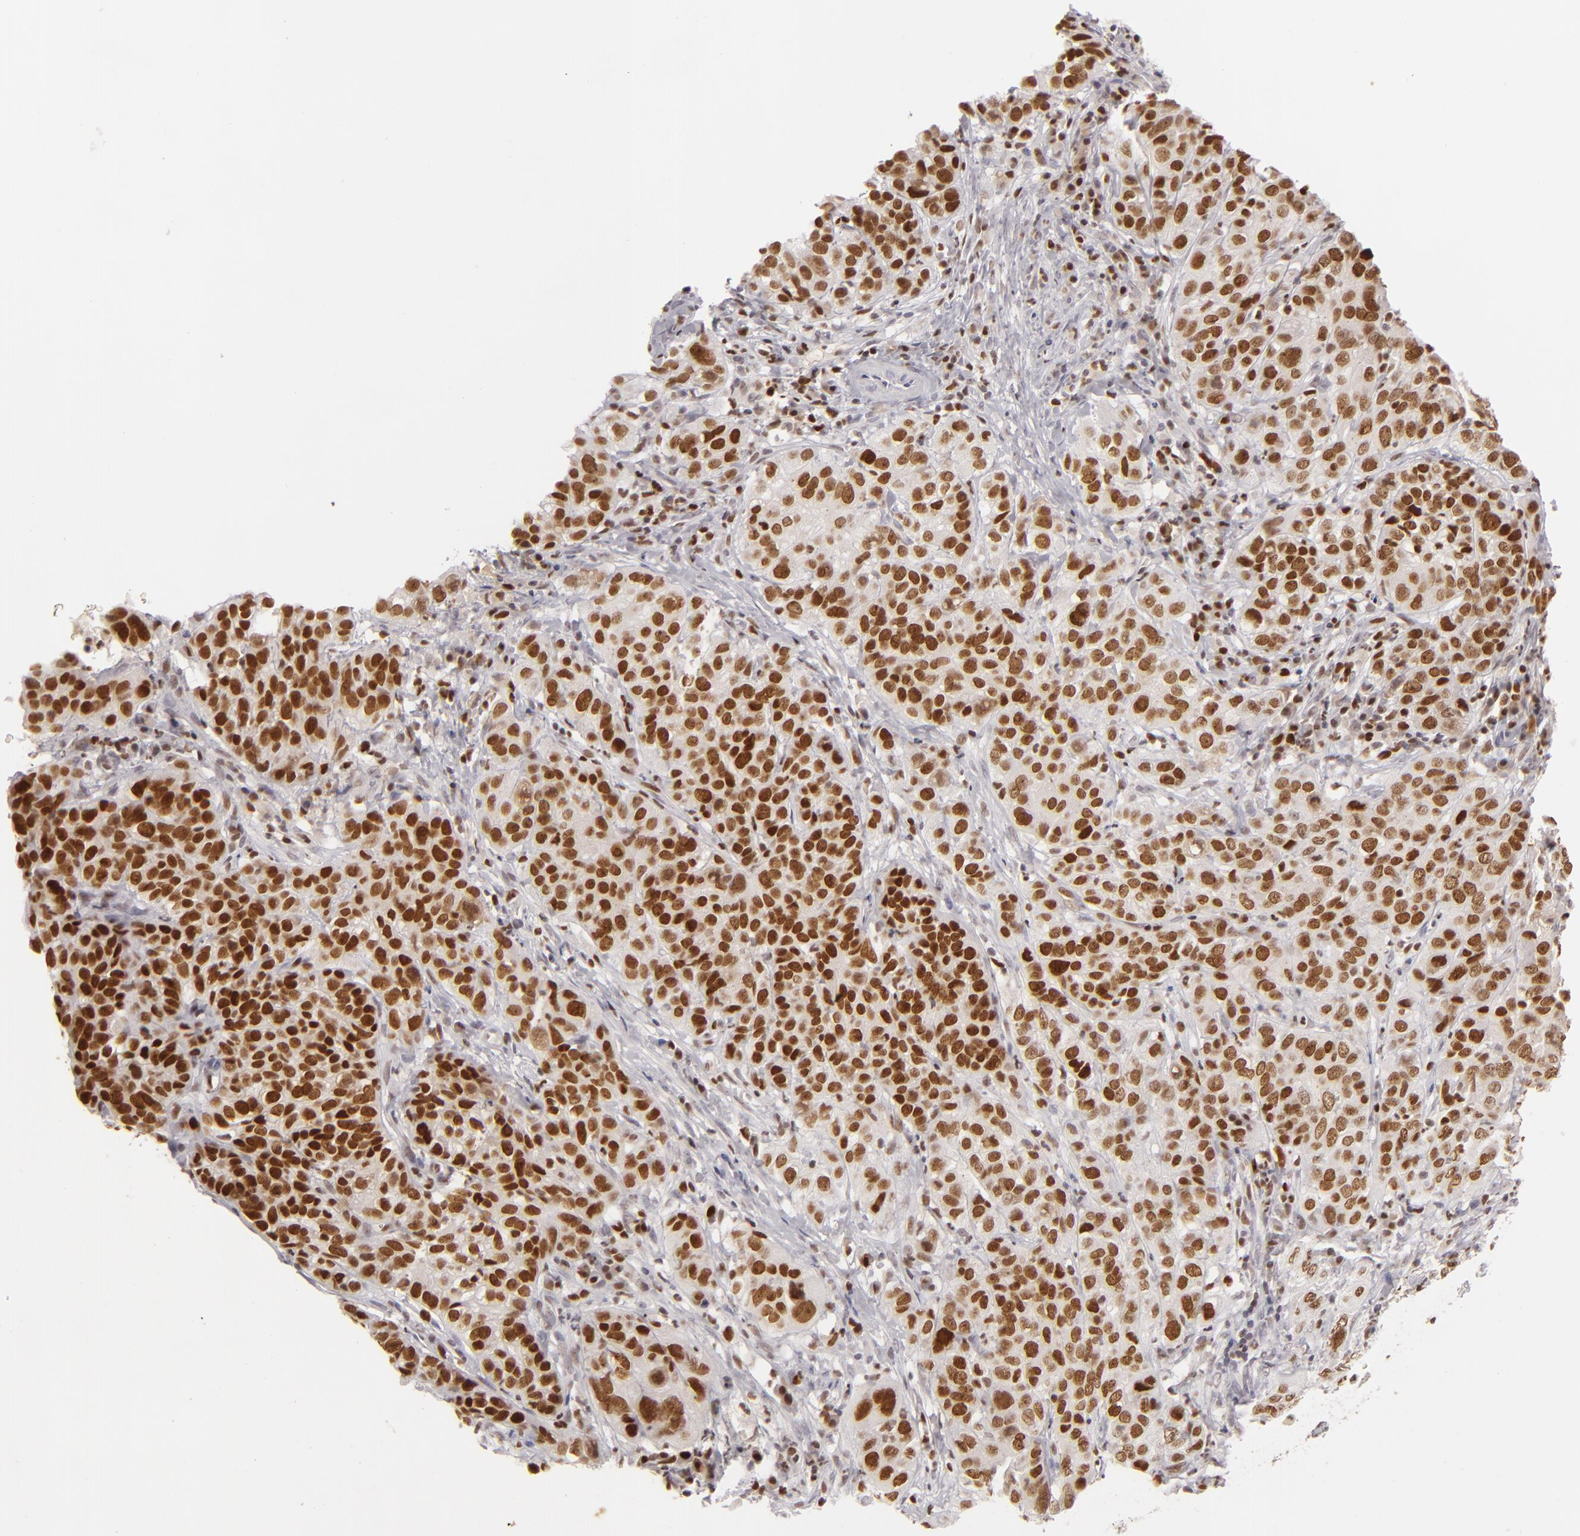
{"staining": {"intensity": "strong", "quantity": ">75%", "location": "nuclear"}, "tissue": "cervical cancer", "cell_type": "Tumor cells", "image_type": "cancer", "snomed": [{"axis": "morphology", "description": "Squamous cell carcinoma, NOS"}, {"axis": "topography", "description": "Cervix"}], "caption": "Immunohistochemical staining of human cervical squamous cell carcinoma shows strong nuclear protein positivity in about >75% of tumor cells.", "gene": "FEN1", "patient": {"sex": "female", "age": 38}}